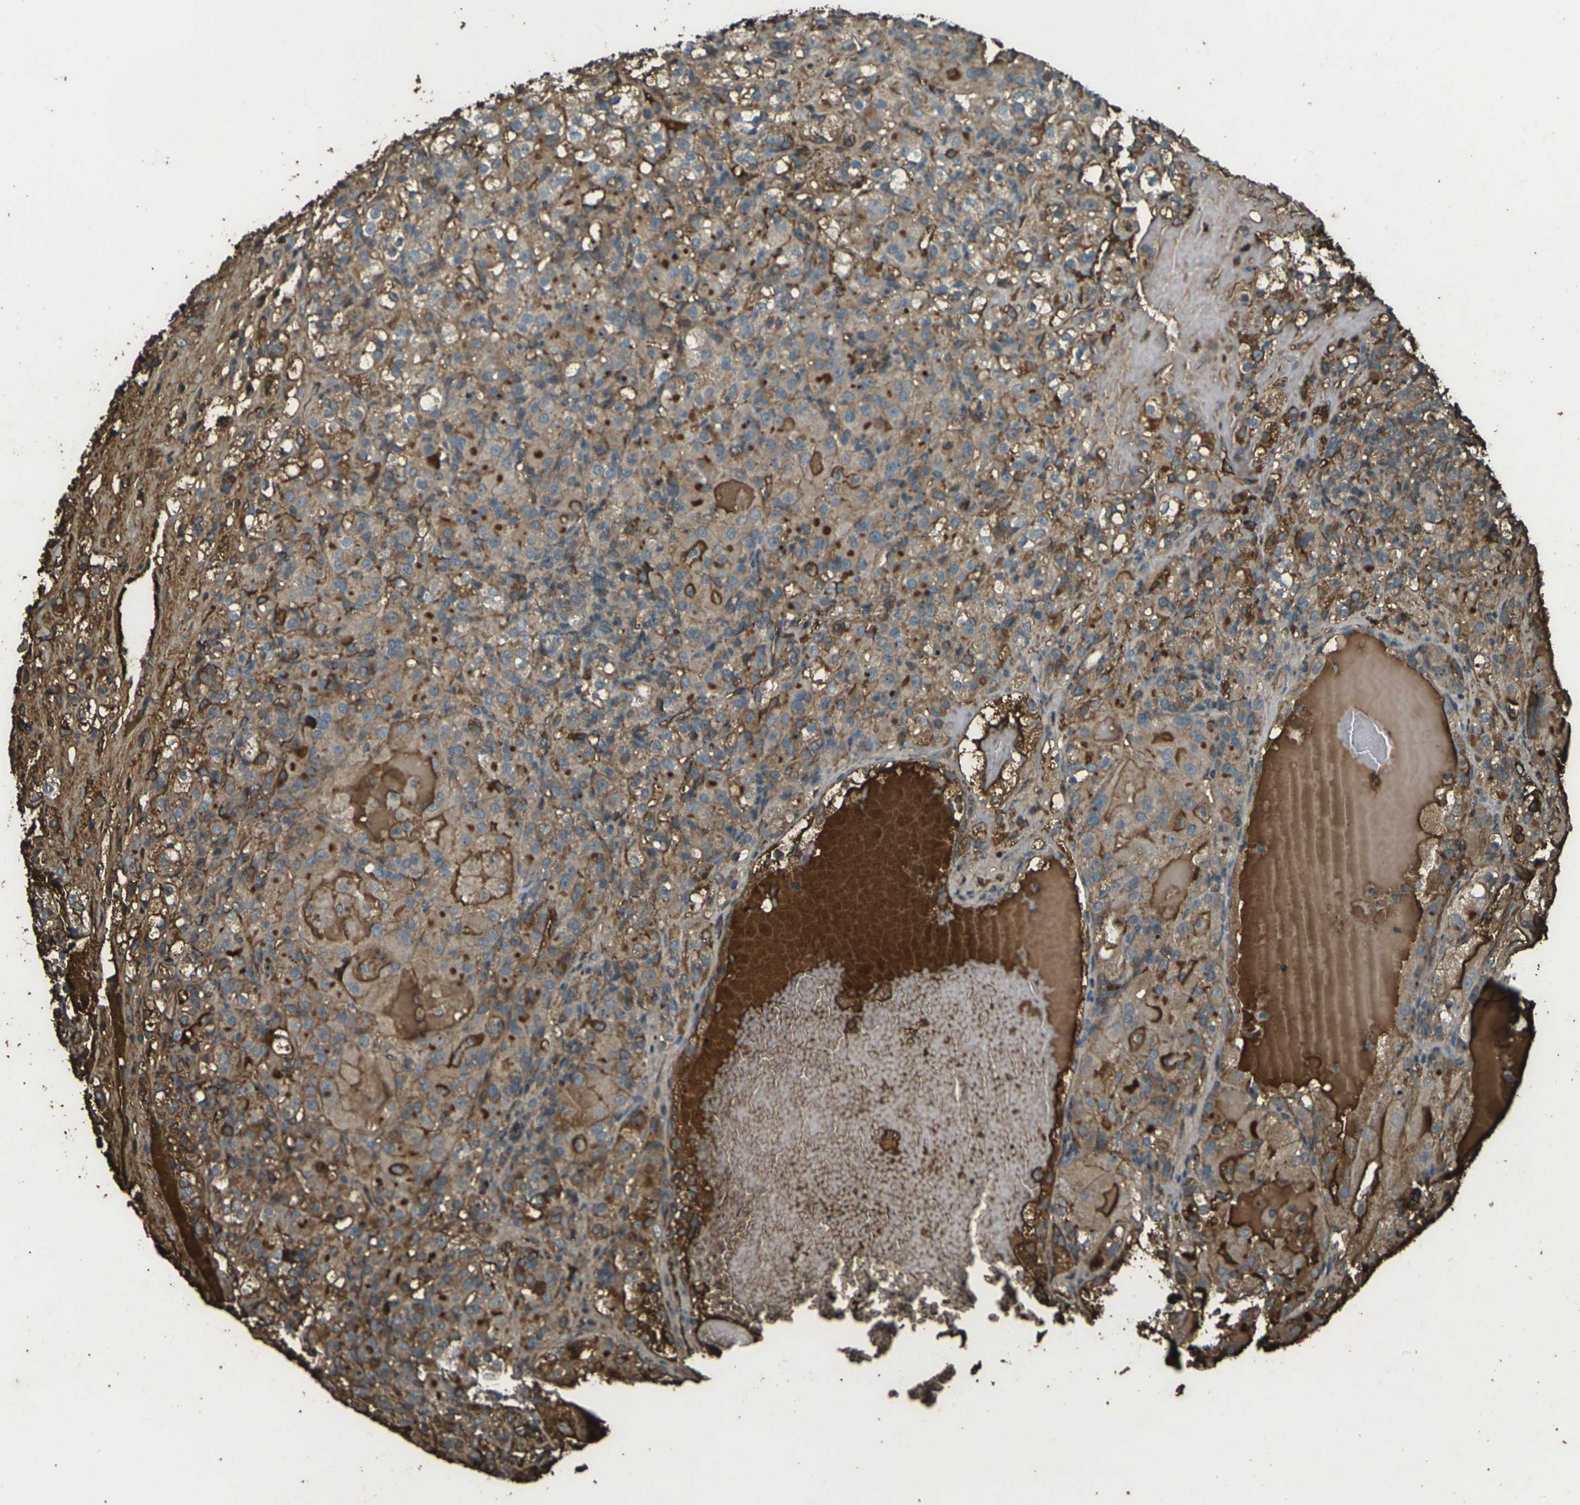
{"staining": {"intensity": "moderate", "quantity": ">75%", "location": "cytoplasmic/membranous"}, "tissue": "renal cancer", "cell_type": "Tumor cells", "image_type": "cancer", "snomed": [{"axis": "morphology", "description": "Normal tissue, NOS"}, {"axis": "morphology", "description": "Adenocarcinoma, NOS"}, {"axis": "topography", "description": "Kidney"}], "caption": "Protein staining of adenocarcinoma (renal) tissue demonstrates moderate cytoplasmic/membranous staining in approximately >75% of tumor cells.", "gene": "CYP1B1", "patient": {"sex": "male", "age": 61}}